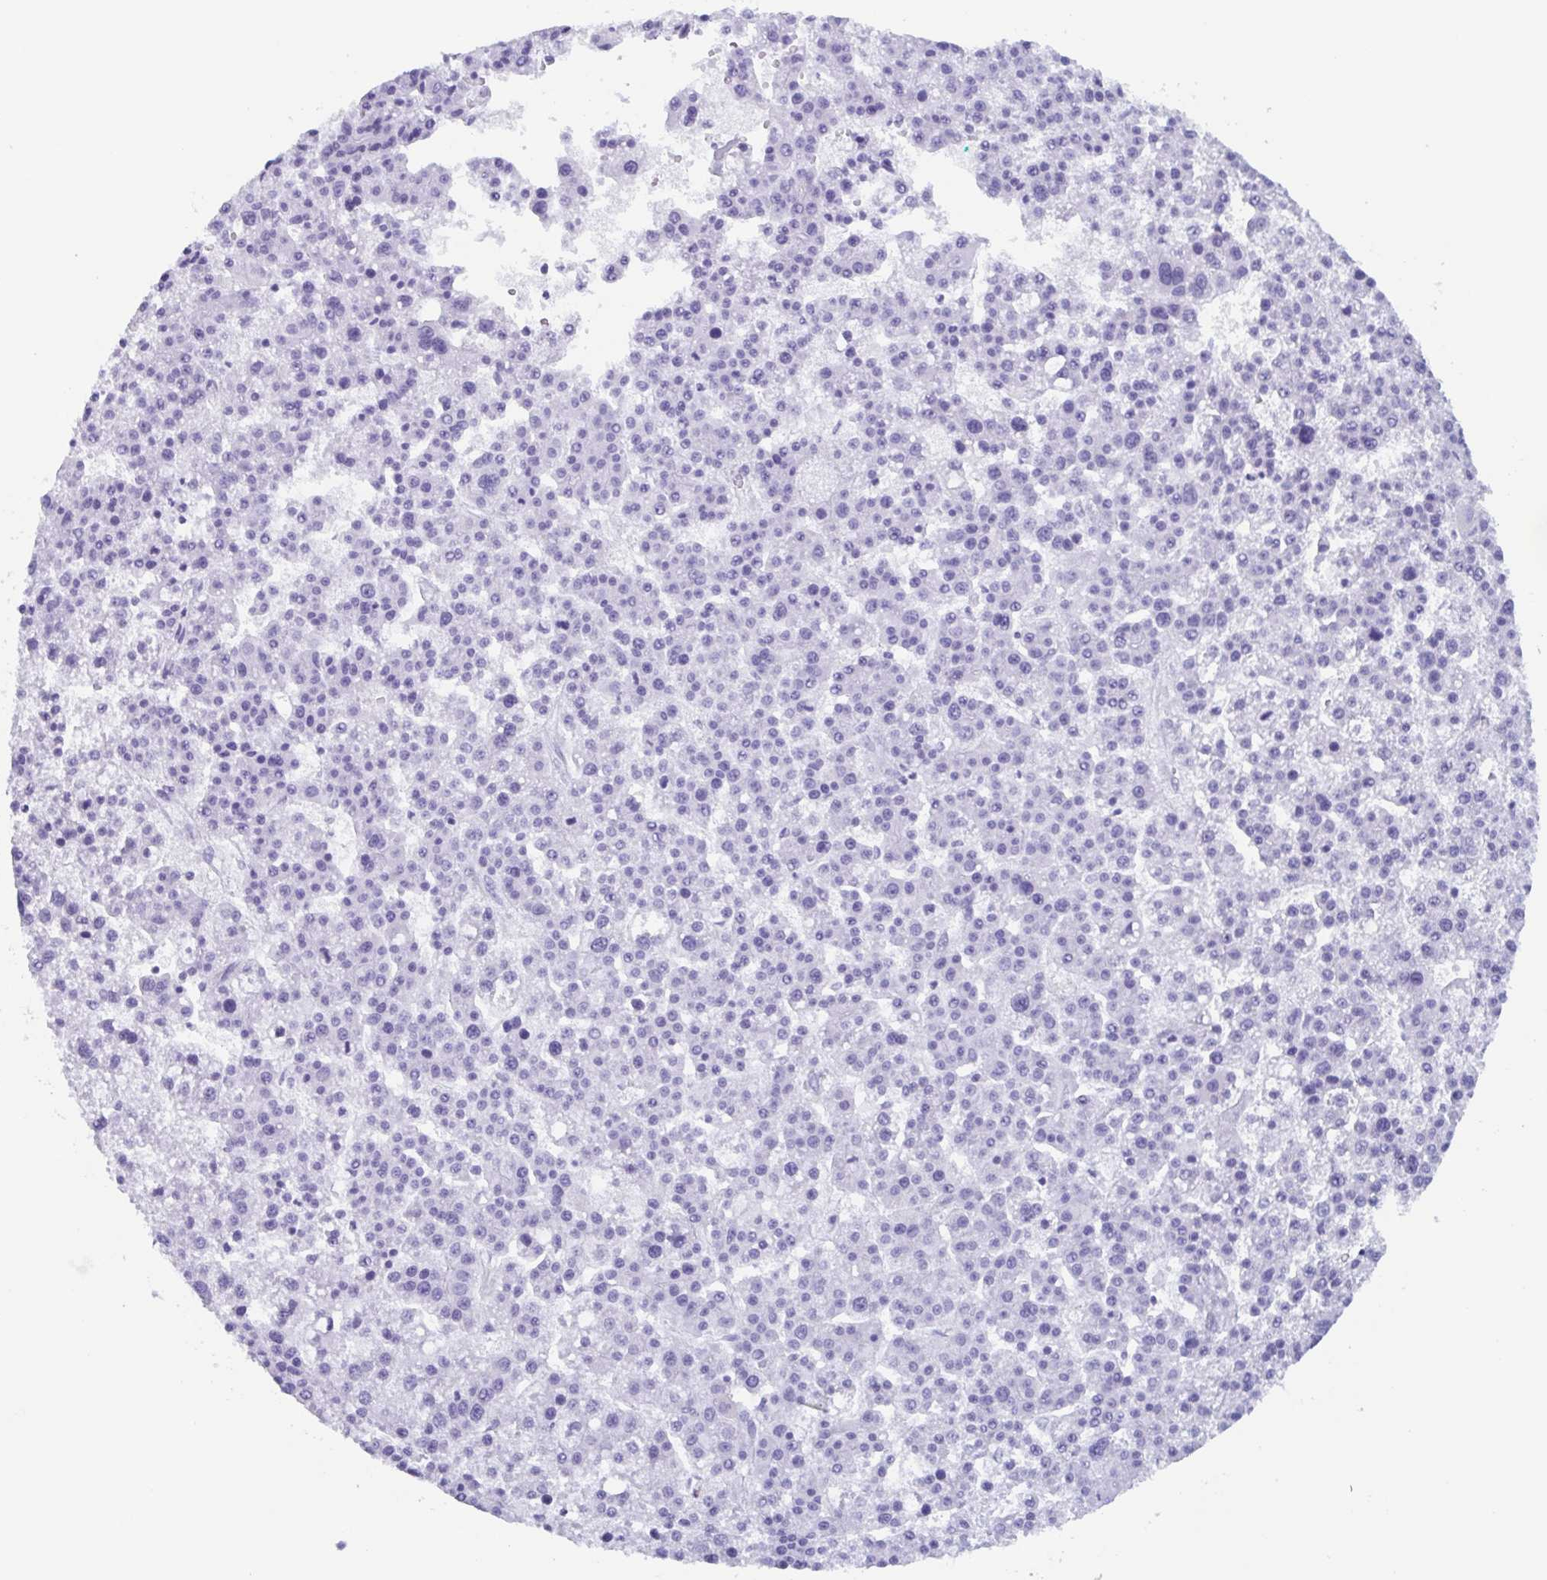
{"staining": {"intensity": "negative", "quantity": "none", "location": "none"}, "tissue": "liver cancer", "cell_type": "Tumor cells", "image_type": "cancer", "snomed": [{"axis": "morphology", "description": "Carcinoma, Hepatocellular, NOS"}, {"axis": "topography", "description": "Liver"}], "caption": "This is a image of immunohistochemistry (IHC) staining of hepatocellular carcinoma (liver), which shows no positivity in tumor cells. The staining was performed using DAB (3,3'-diaminobenzidine) to visualize the protein expression in brown, while the nuclei were stained in blue with hematoxylin (Magnification: 20x).", "gene": "BPI", "patient": {"sex": "female", "age": 58}}